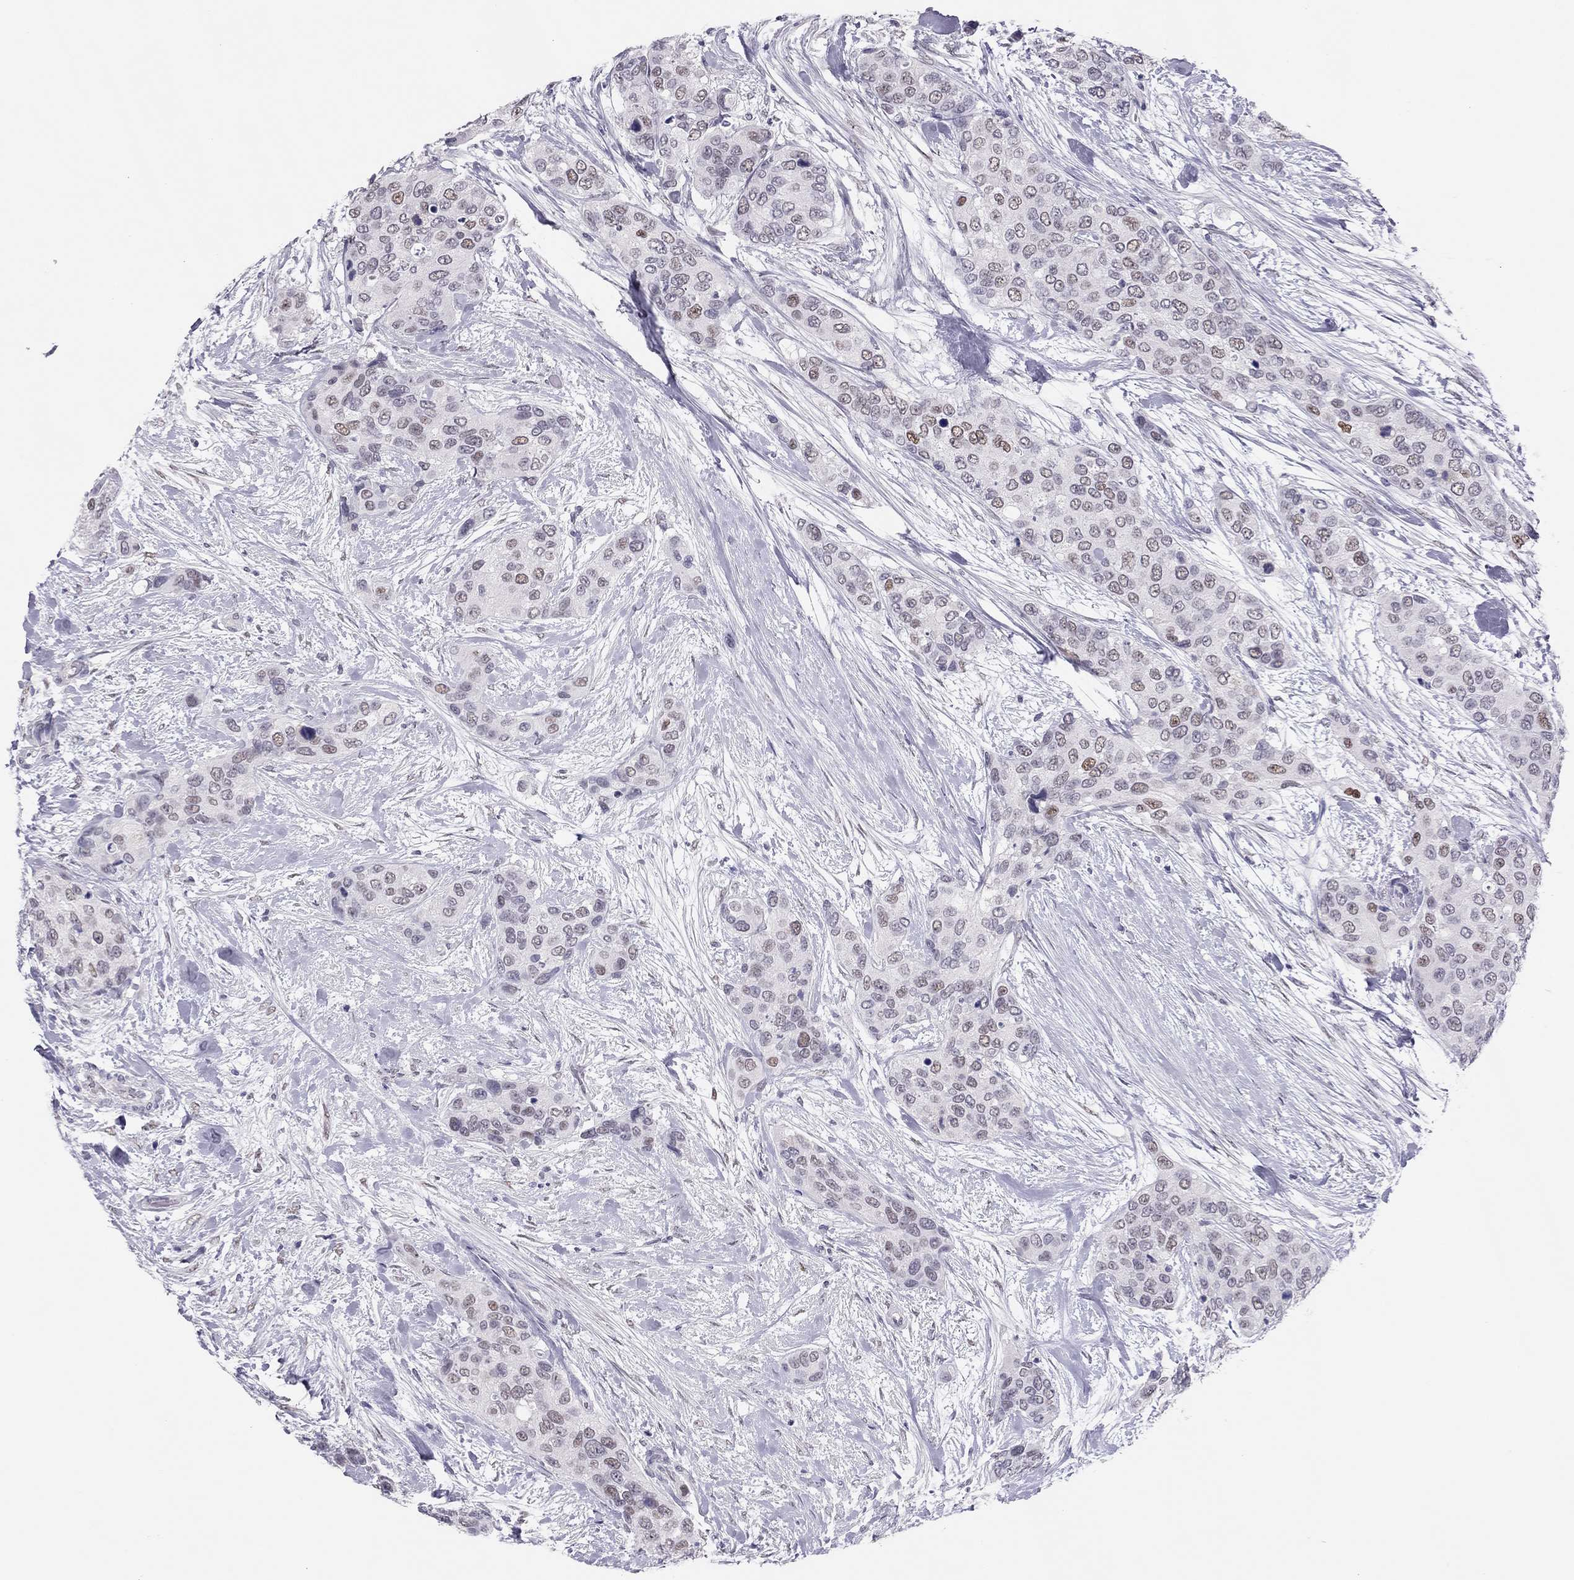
{"staining": {"intensity": "weak", "quantity": "<25%", "location": "nuclear"}, "tissue": "urothelial cancer", "cell_type": "Tumor cells", "image_type": "cancer", "snomed": [{"axis": "morphology", "description": "Urothelial carcinoma, High grade"}, {"axis": "topography", "description": "Urinary bladder"}], "caption": "High power microscopy image of an IHC micrograph of urothelial carcinoma (high-grade), revealing no significant expression in tumor cells.", "gene": "PHOX2A", "patient": {"sex": "male", "age": 77}}